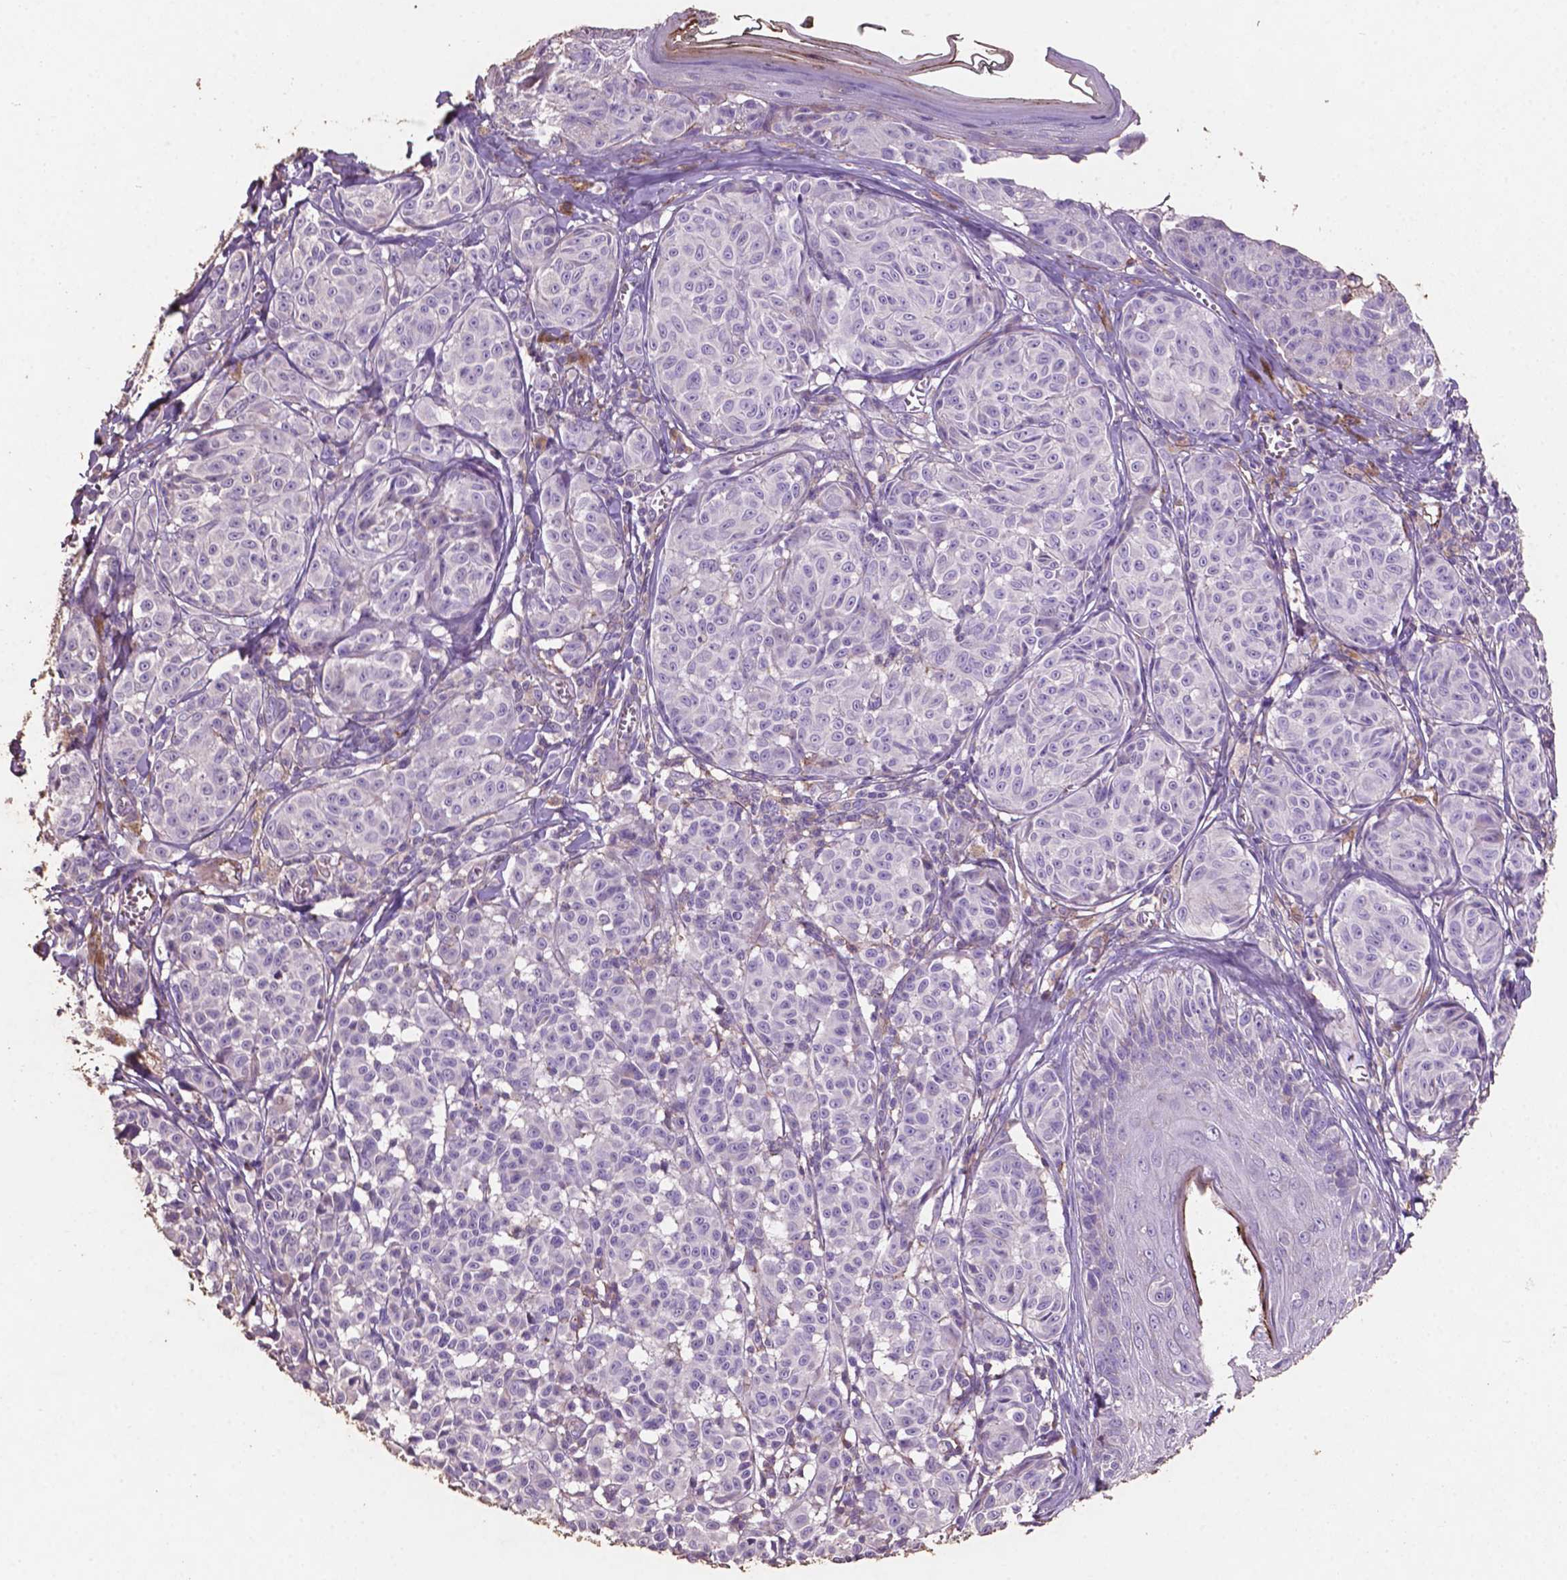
{"staining": {"intensity": "negative", "quantity": "none", "location": "none"}, "tissue": "melanoma", "cell_type": "Tumor cells", "image_type": "cancer", "snomed": [{"axis": "morphology", "description": "Malignant melanoma, NOS"}, {"axis": "topography", "description": "Skin"}], "caption": "The immunohistochemistry micrograph has no significant positivity in tumor cells of melanoma tissue.", "gene": "COMMD4", "patient": {"sex": "female", "age": 43}}